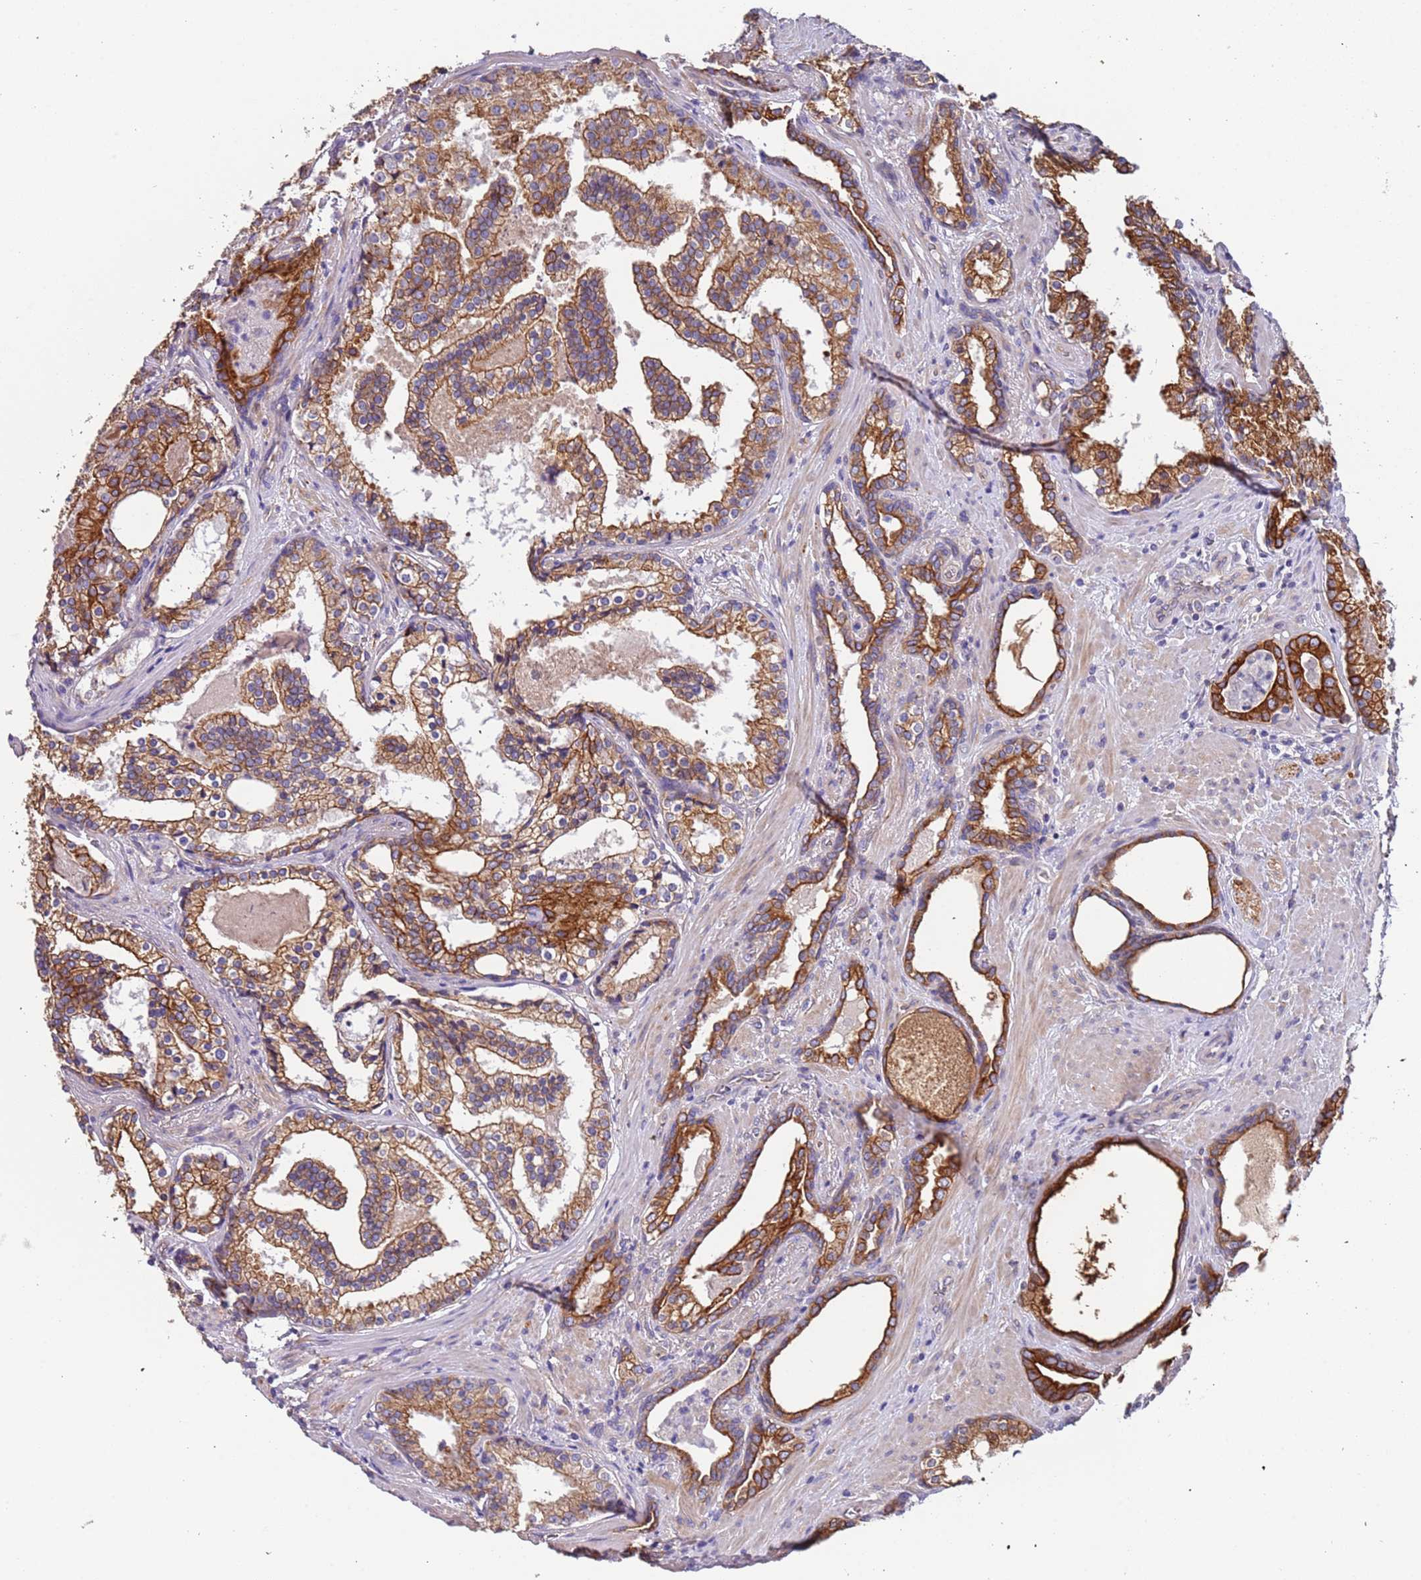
{"staining": {"intensity": "strong", "quantity": ">75%", "location": "cytoplasmic/membranous"}, "tissue": "prostate cancer", "cell_type": "Tumor cells", "image_type": "cancer", "snomed": [{"axis": "morphology", "description": "Adenocarcinoma, High grade"}, {"axis": "topography", "description": "Prostate"}], "caption": "IHC photomicrograph of human prostate cancer stained for a protein (brown), which demonstrates high levels of strong cytoplasmic/membranous expression in about >75% of tumor cells.", "gene": "LAMB4", "patient": {"sex": "male", "age": 58}}